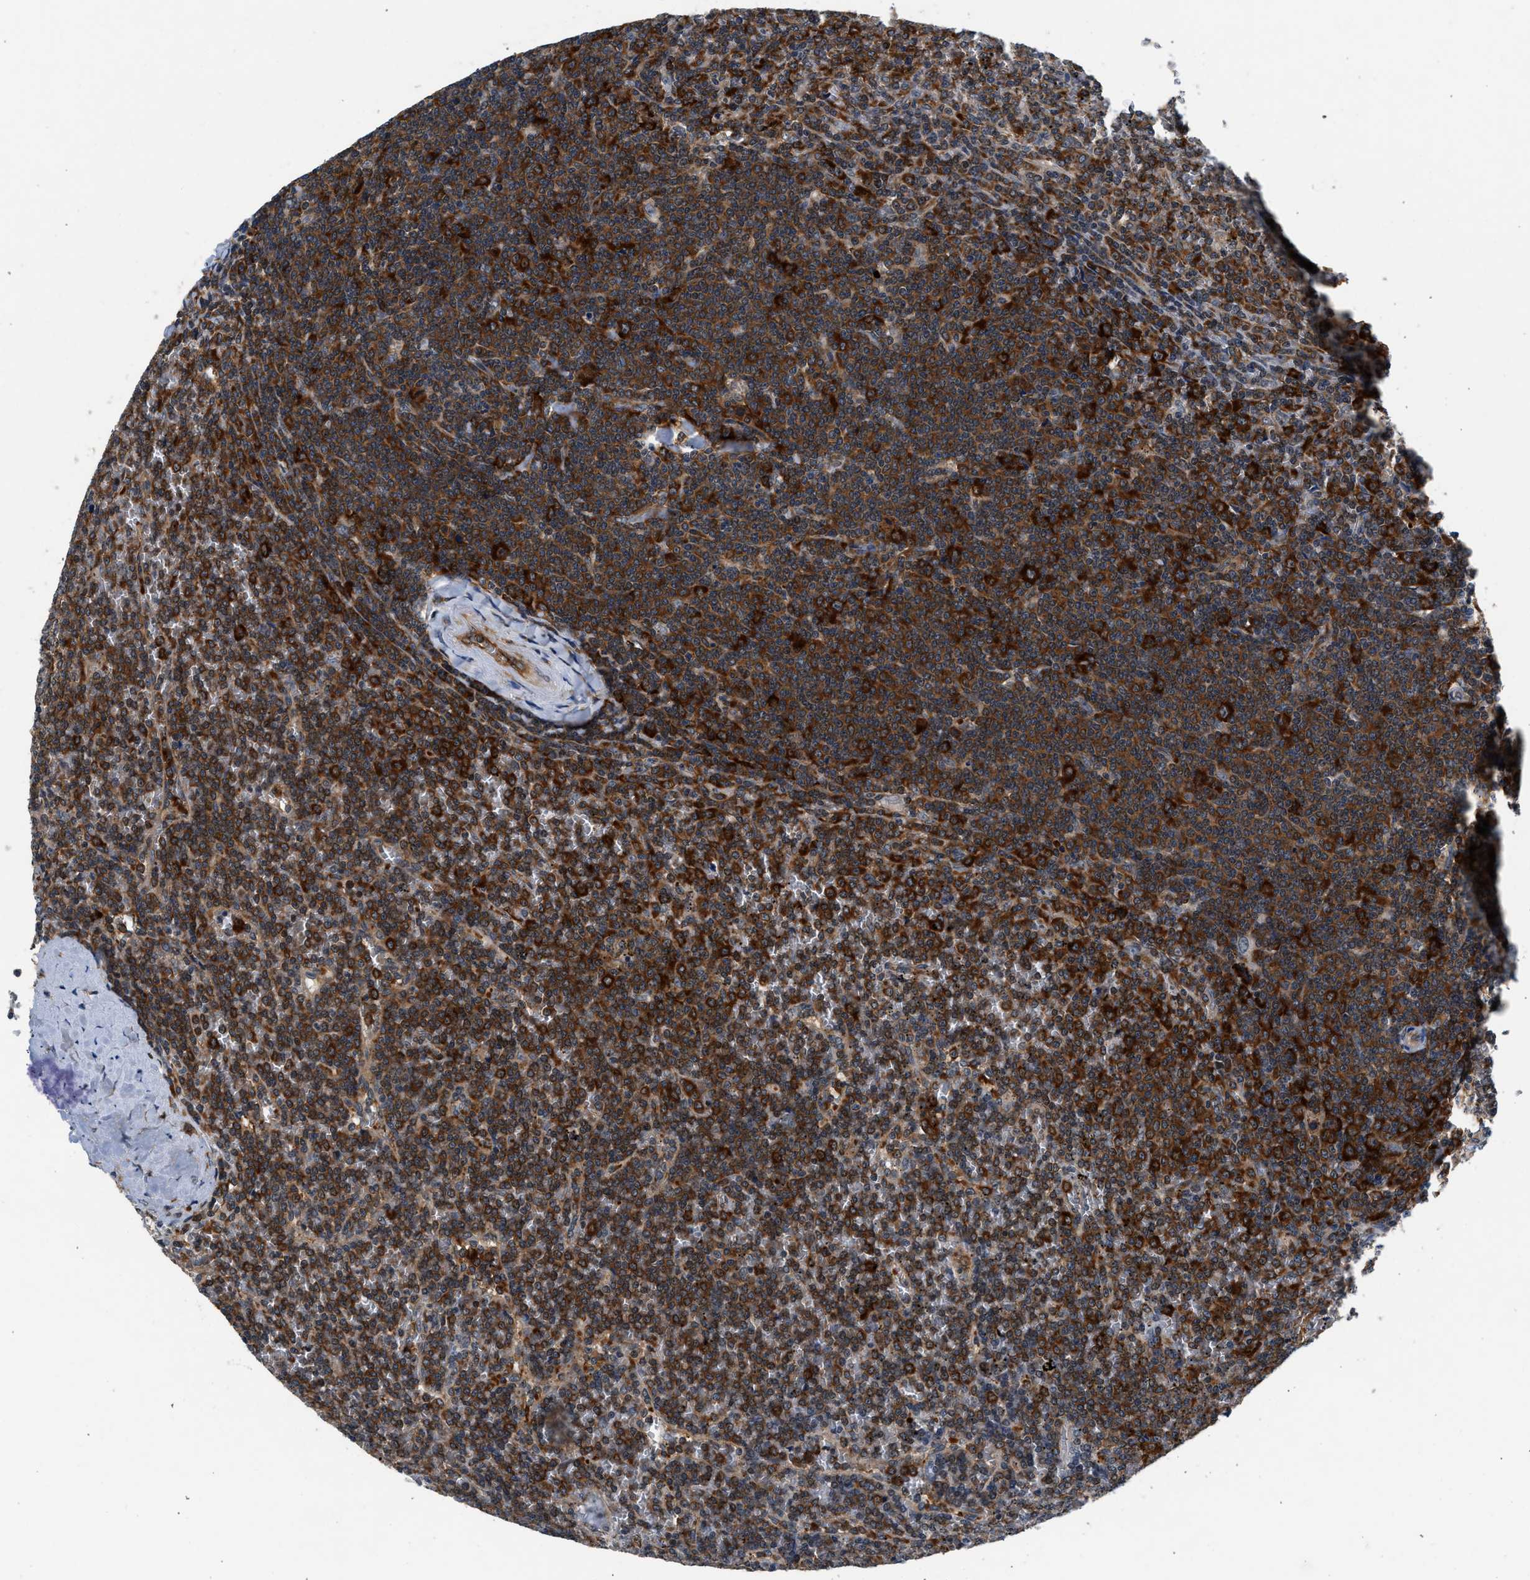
{"staining": {"intensity": "strong", "quantity": ">75%", "location": "cytoplasmic/membranous"}, "tissue": "lymphoma", "cell_type": "Tumor cells", "image_type": "cancer", "snomed": [{"axis": "morphology", "description": "Malignant lymphoma, non-Hodgkin's type, Low grade"}, {"axis": "topography", "description": "Spleen"}], "caption": "This image demonstrates immunohistochemistry (IHC) staining of lymphoma, with high strong cytoplasmic/membranous expression in about >75% of tumor cells.", "gene": "PA2G4", "patient": {"sex": "female", "age": 19}}